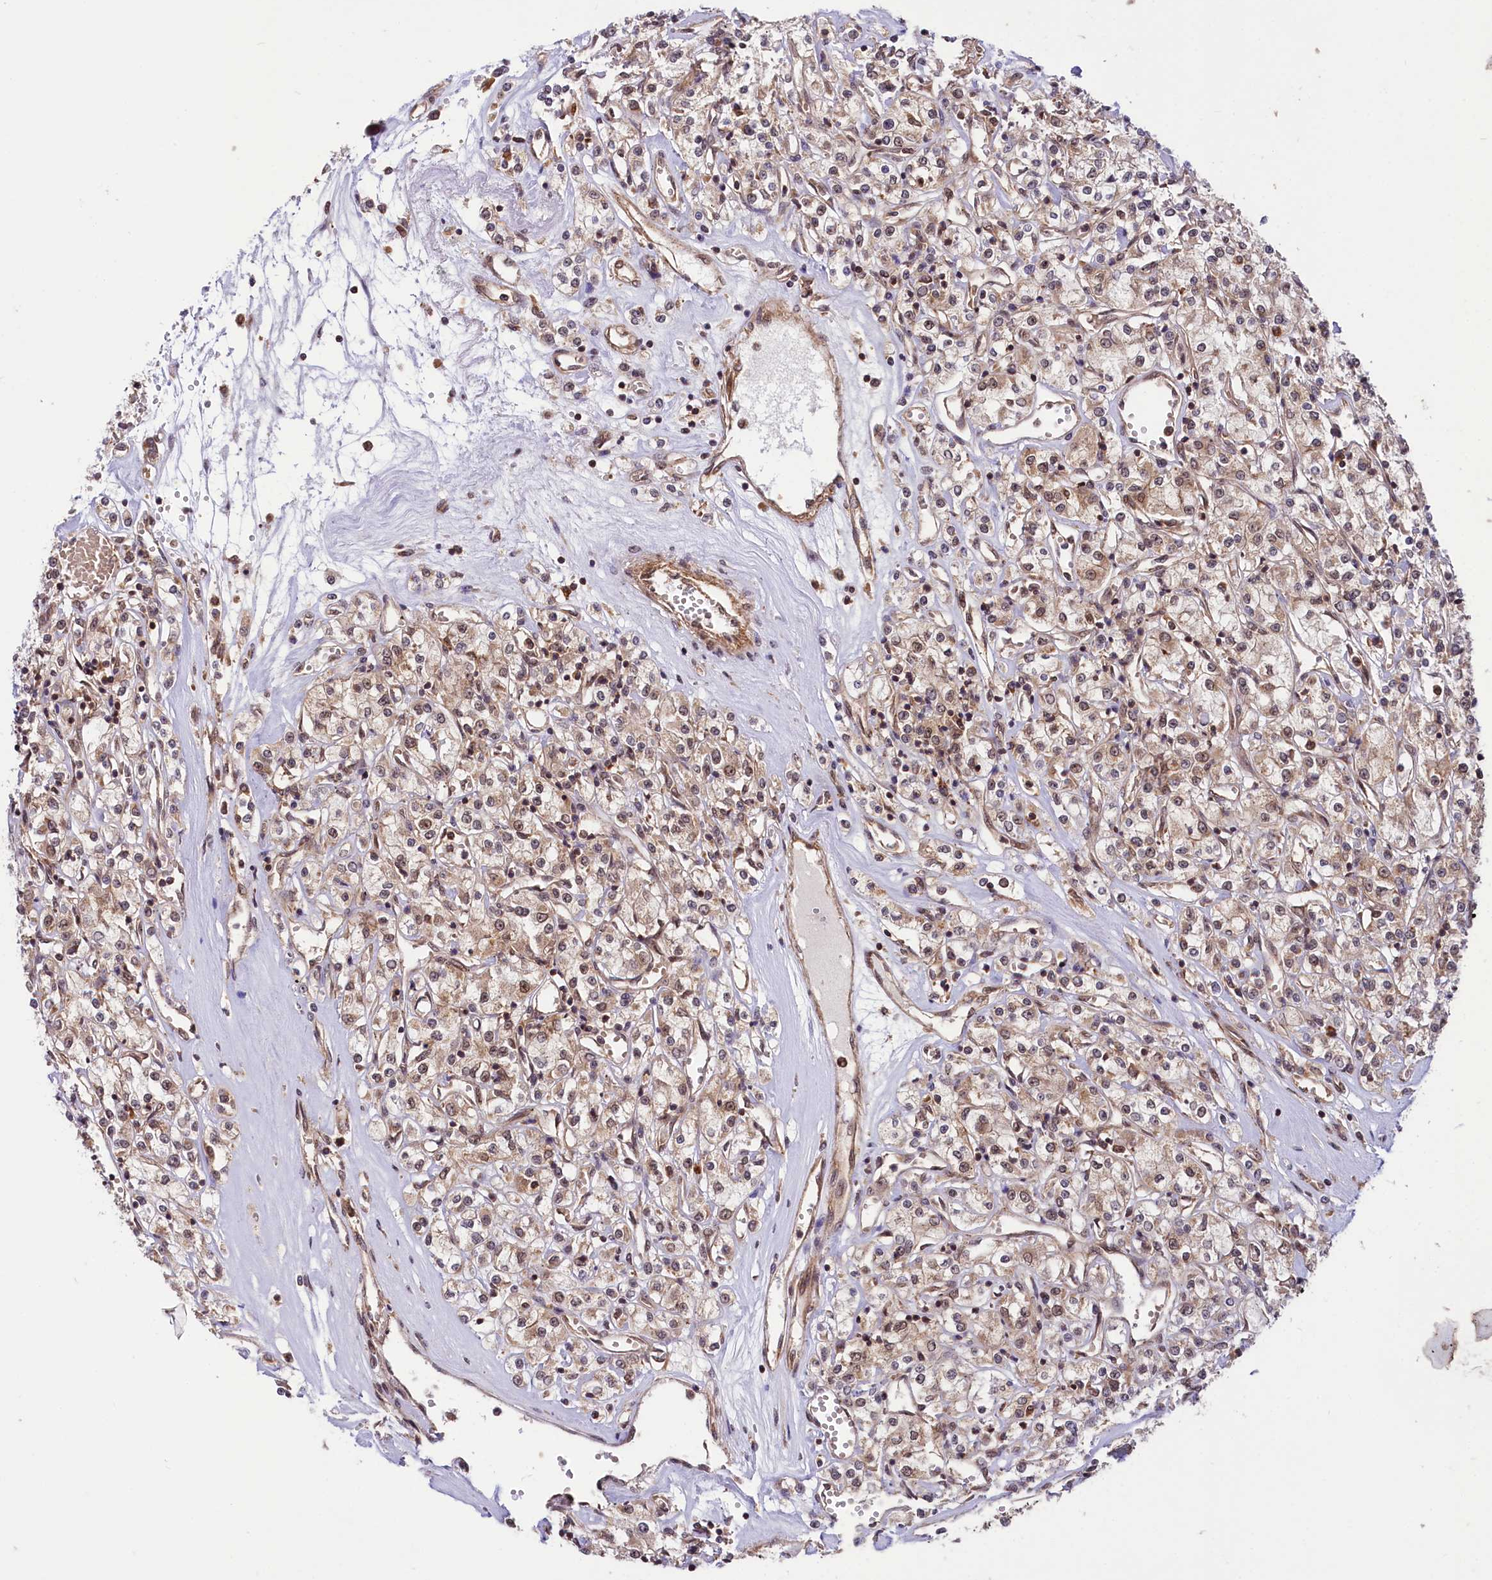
{"staining": {"intensity": "moderate", "quantity": ">75%", "location": "cytoplasmic/membranous,nuclear"}, "tissue": "renal cancer", "cell_type": "Tumor cells", "image_type": "cancer", "snomed": [{"axis": "morphology", "description": "Adenocarcinoma, NOS"}, {"axis": "topography", "description": "Kidney"}], "caption": "IHC of adenocarcinoma (renal) shows medium levels of moderate cytoplasmic/membranous and nuclear positivity in about >75% of tumor cells.", "gene": "UBE3A", "patient": {"sex": "female", "age": 59}}